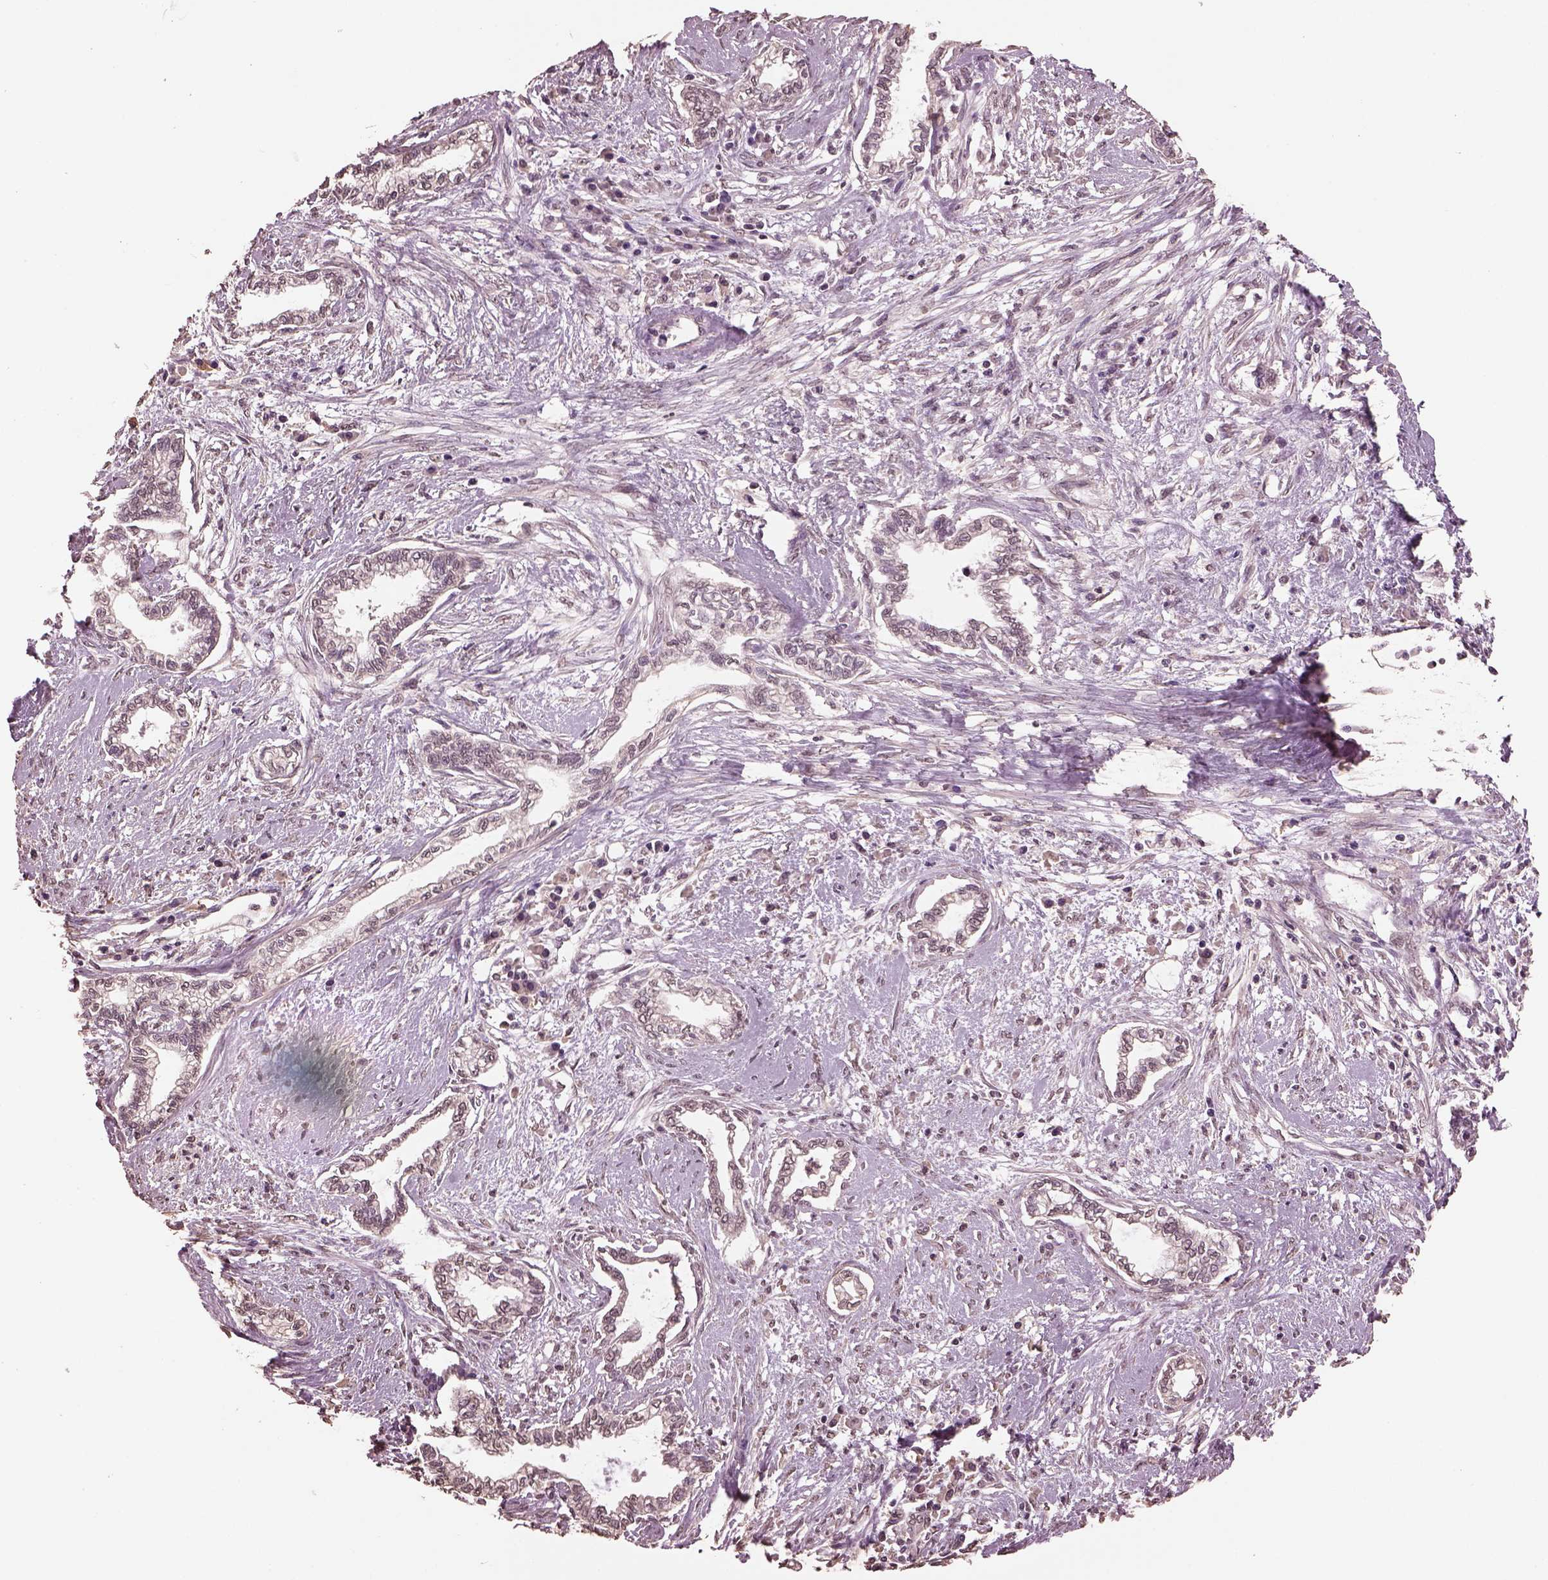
{"staining": {"intensity": "negative", "quantity": "none", "location": "none"}, "tissue": "cervical cancer", "cell_type": "Tumor cells", "image_type": "cancer", "snomed": [{"axis": "morphology", "description": "Adenocarcinoma, NOS"}, {"axis": "topography", "description": "Cervix"}], "caption": "An immunohistochemistry (IHC) micrograph of cervical adenocarcinoma is shown. There is no staining in tumor cells of cervical adenocarcinoma. The staining is performed using DAB (3,3'-diaminobenzidine) brown chromogen with nuclei counter-stained in using hematoxylin.", "gene": "CPT1C", "patient": {"sex": "female", "age": 62}}